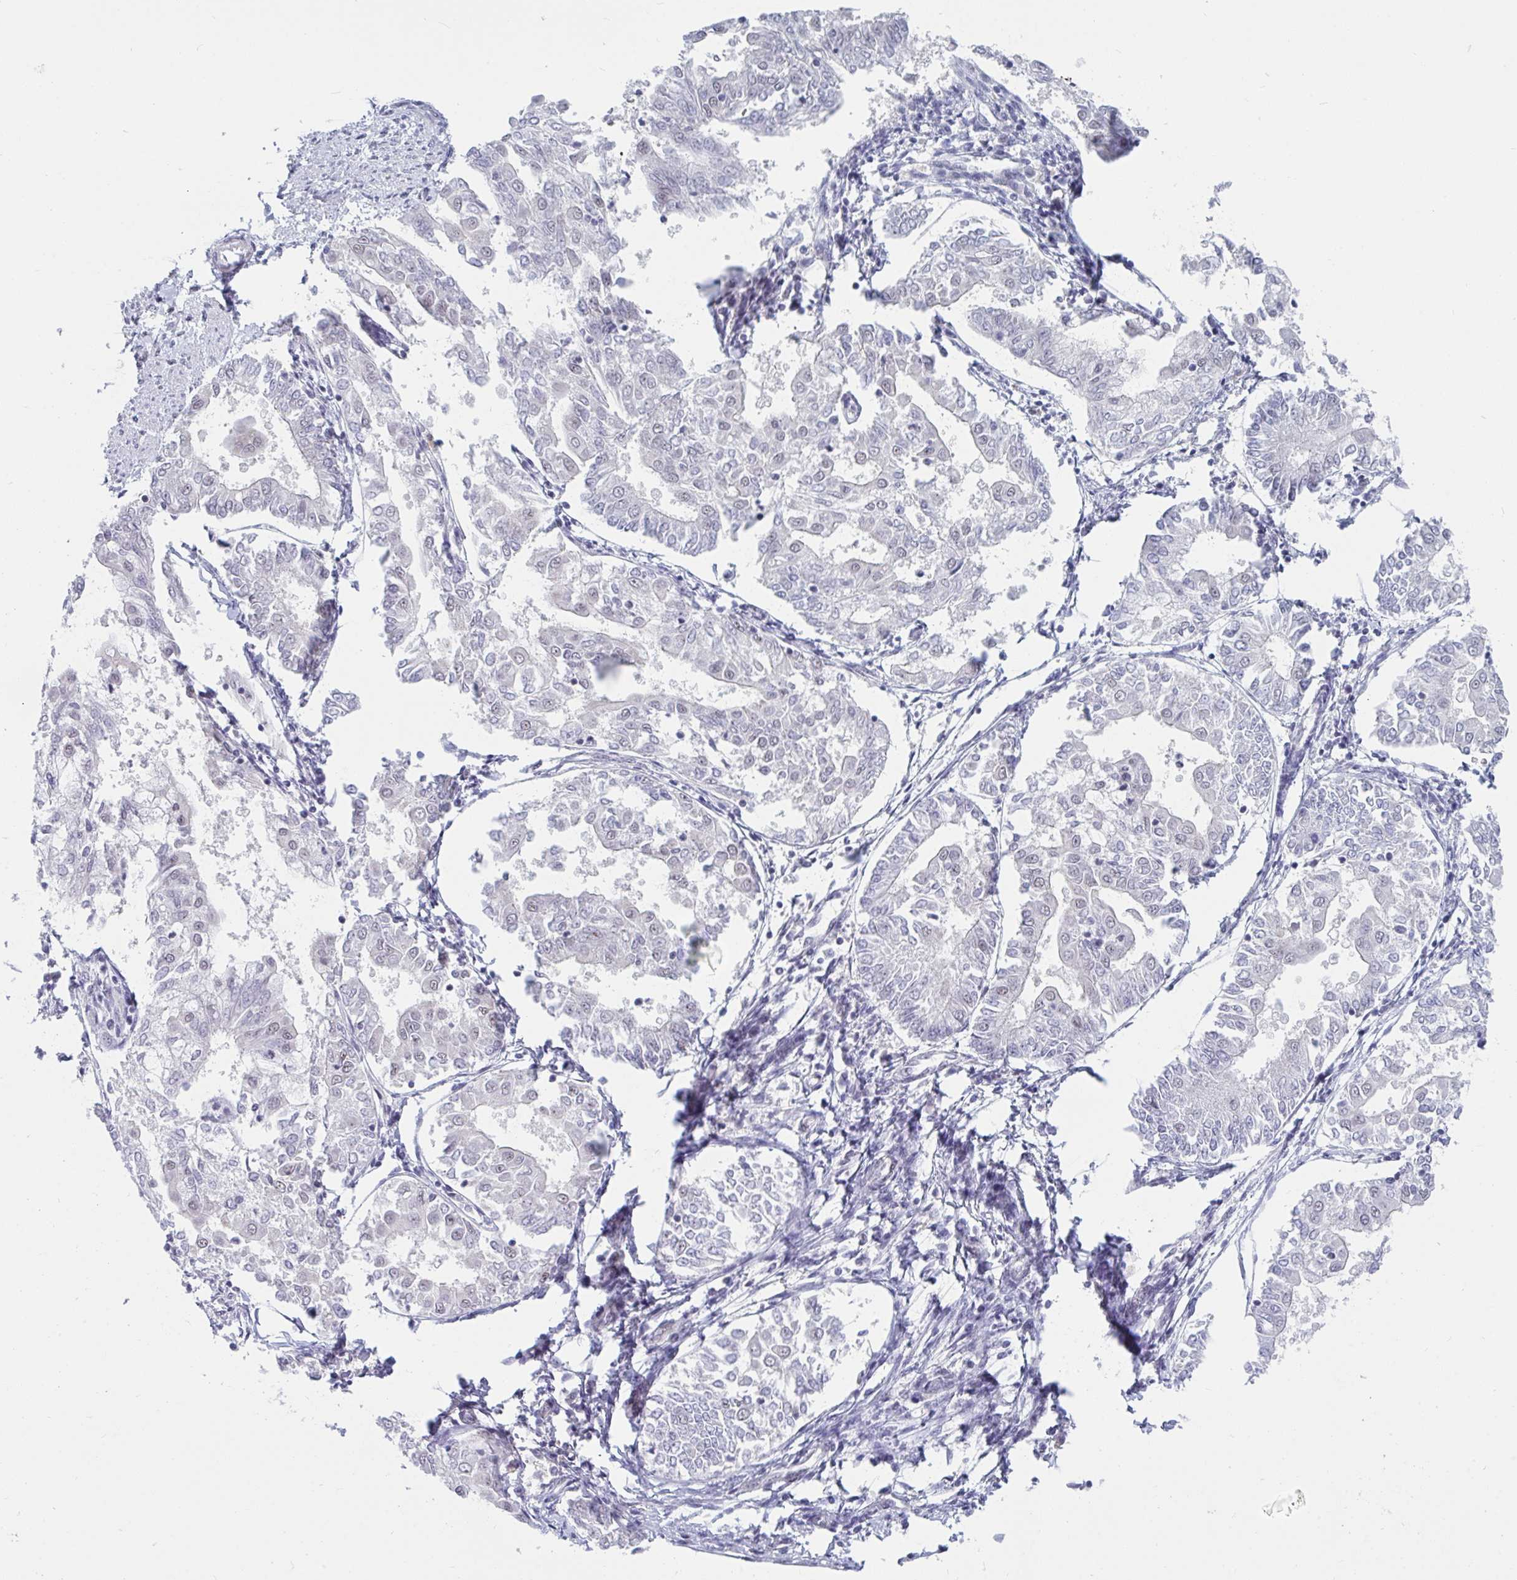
{"staining": {"intensity": "negative", "quantity": "none", "location": "none"}, "tissue": "endometrial cancer", "cell_type": "Tumor cells", "image_type": "cancer", "snomed": [{"axis": "morphology", "description": "Adenocarcinoma, NOS"}, {"axis": "topography", "description": "Endometrium"}], "caption": "This is an immunohistochemistry (IHC) photomicrograph of human endometrial cancer (adenocarcinoma). There is no expression in tumor cells.", "gene": "PRR14", "patient": {"sex": "female", "age": 68}}